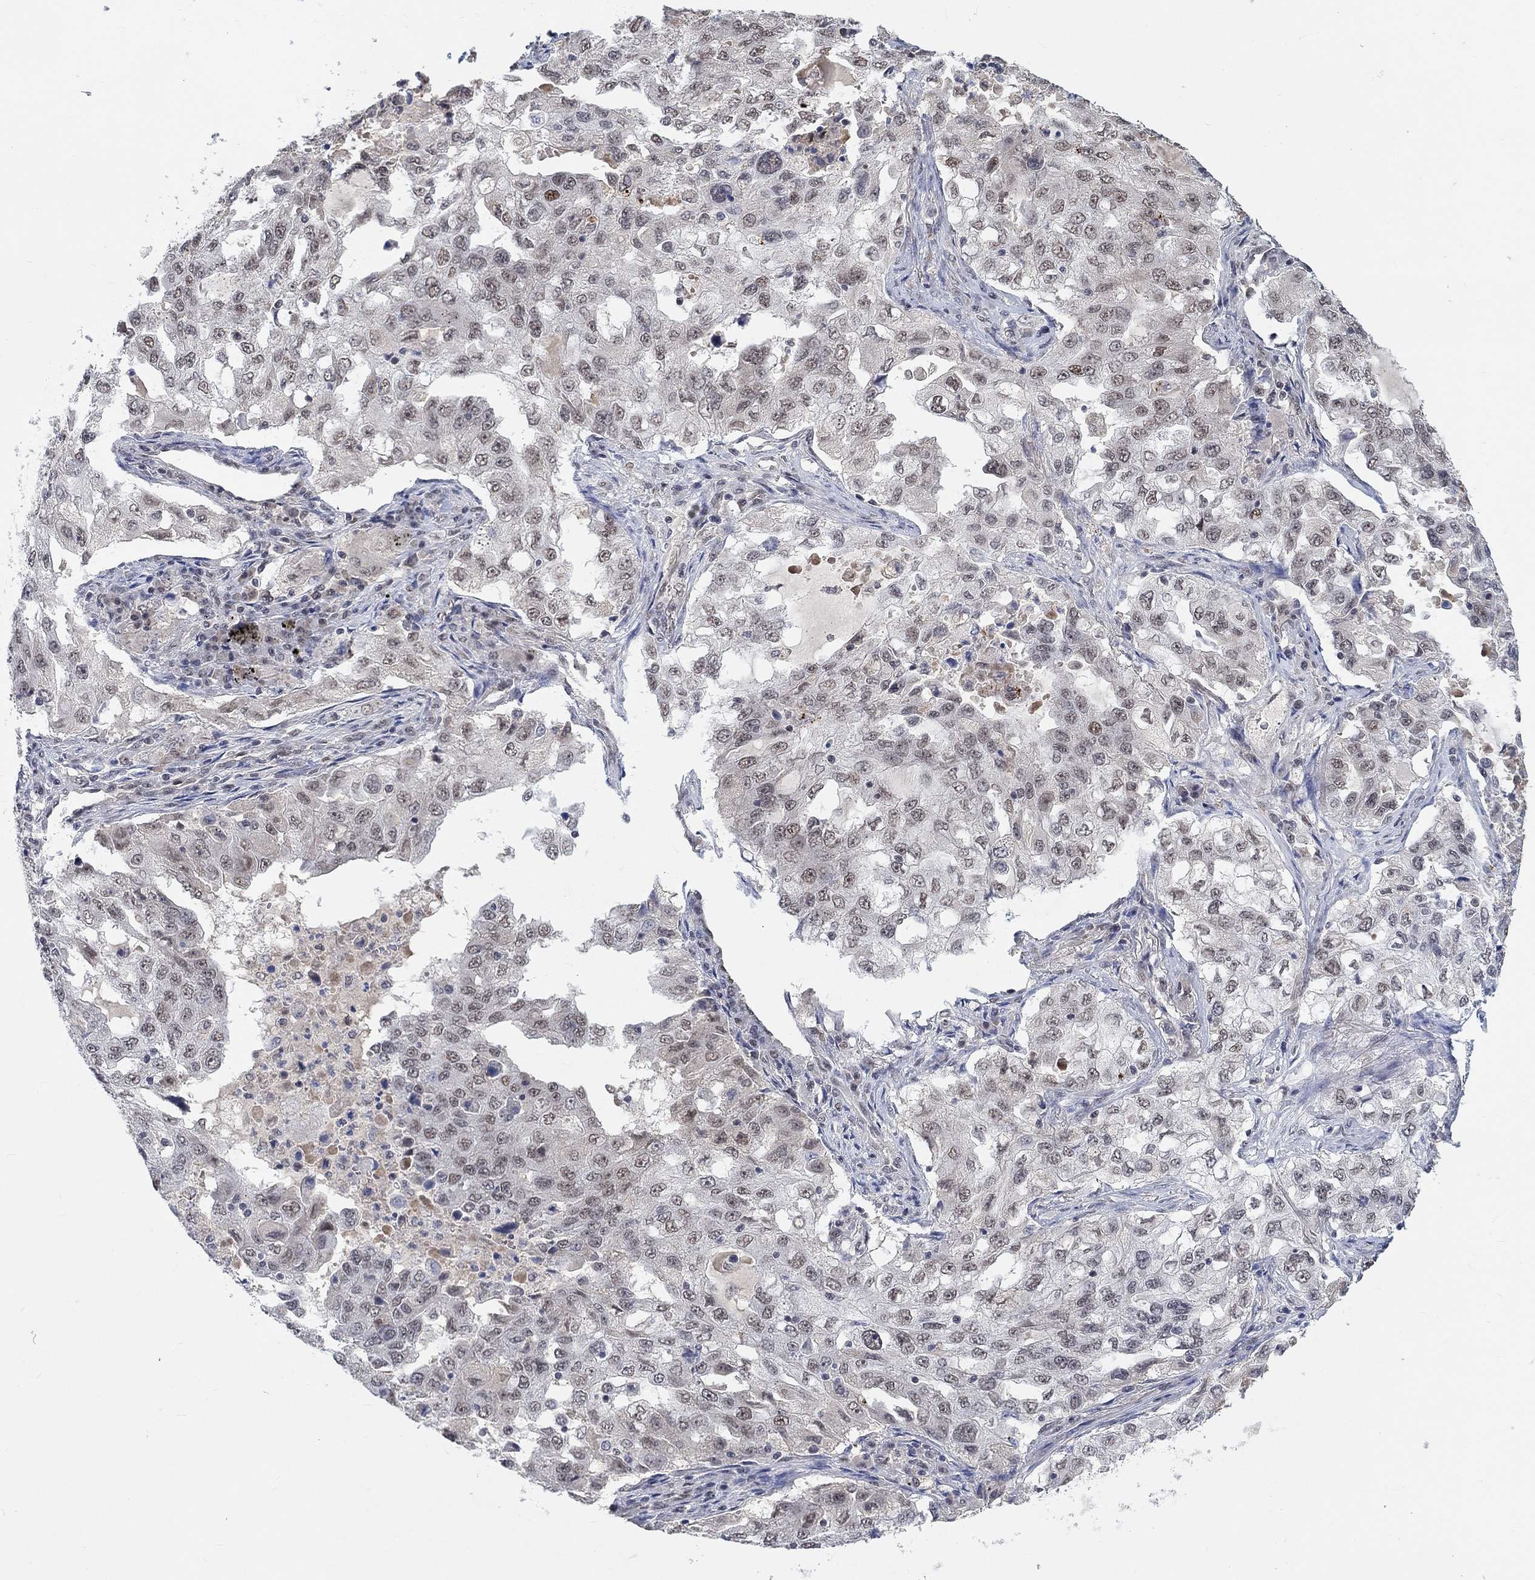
{"staining": {"intensity": "weak", "quantity": "<25%", "location": "nuclear"}, "tissue": "lung cancer", "cell_type": "Tumor cells", "image_type": "cancer", "snomed": [{"axis": "morphology", "description": "Adenocarcinoma, NOS"}, {"axis": "topography", "description": "Lung"}], "caption": "A histopathology image of human lung cancer is negative for staining in tumor cells.", "gene": "THAP8", "patient": {"sex": "female", "age": 61}}